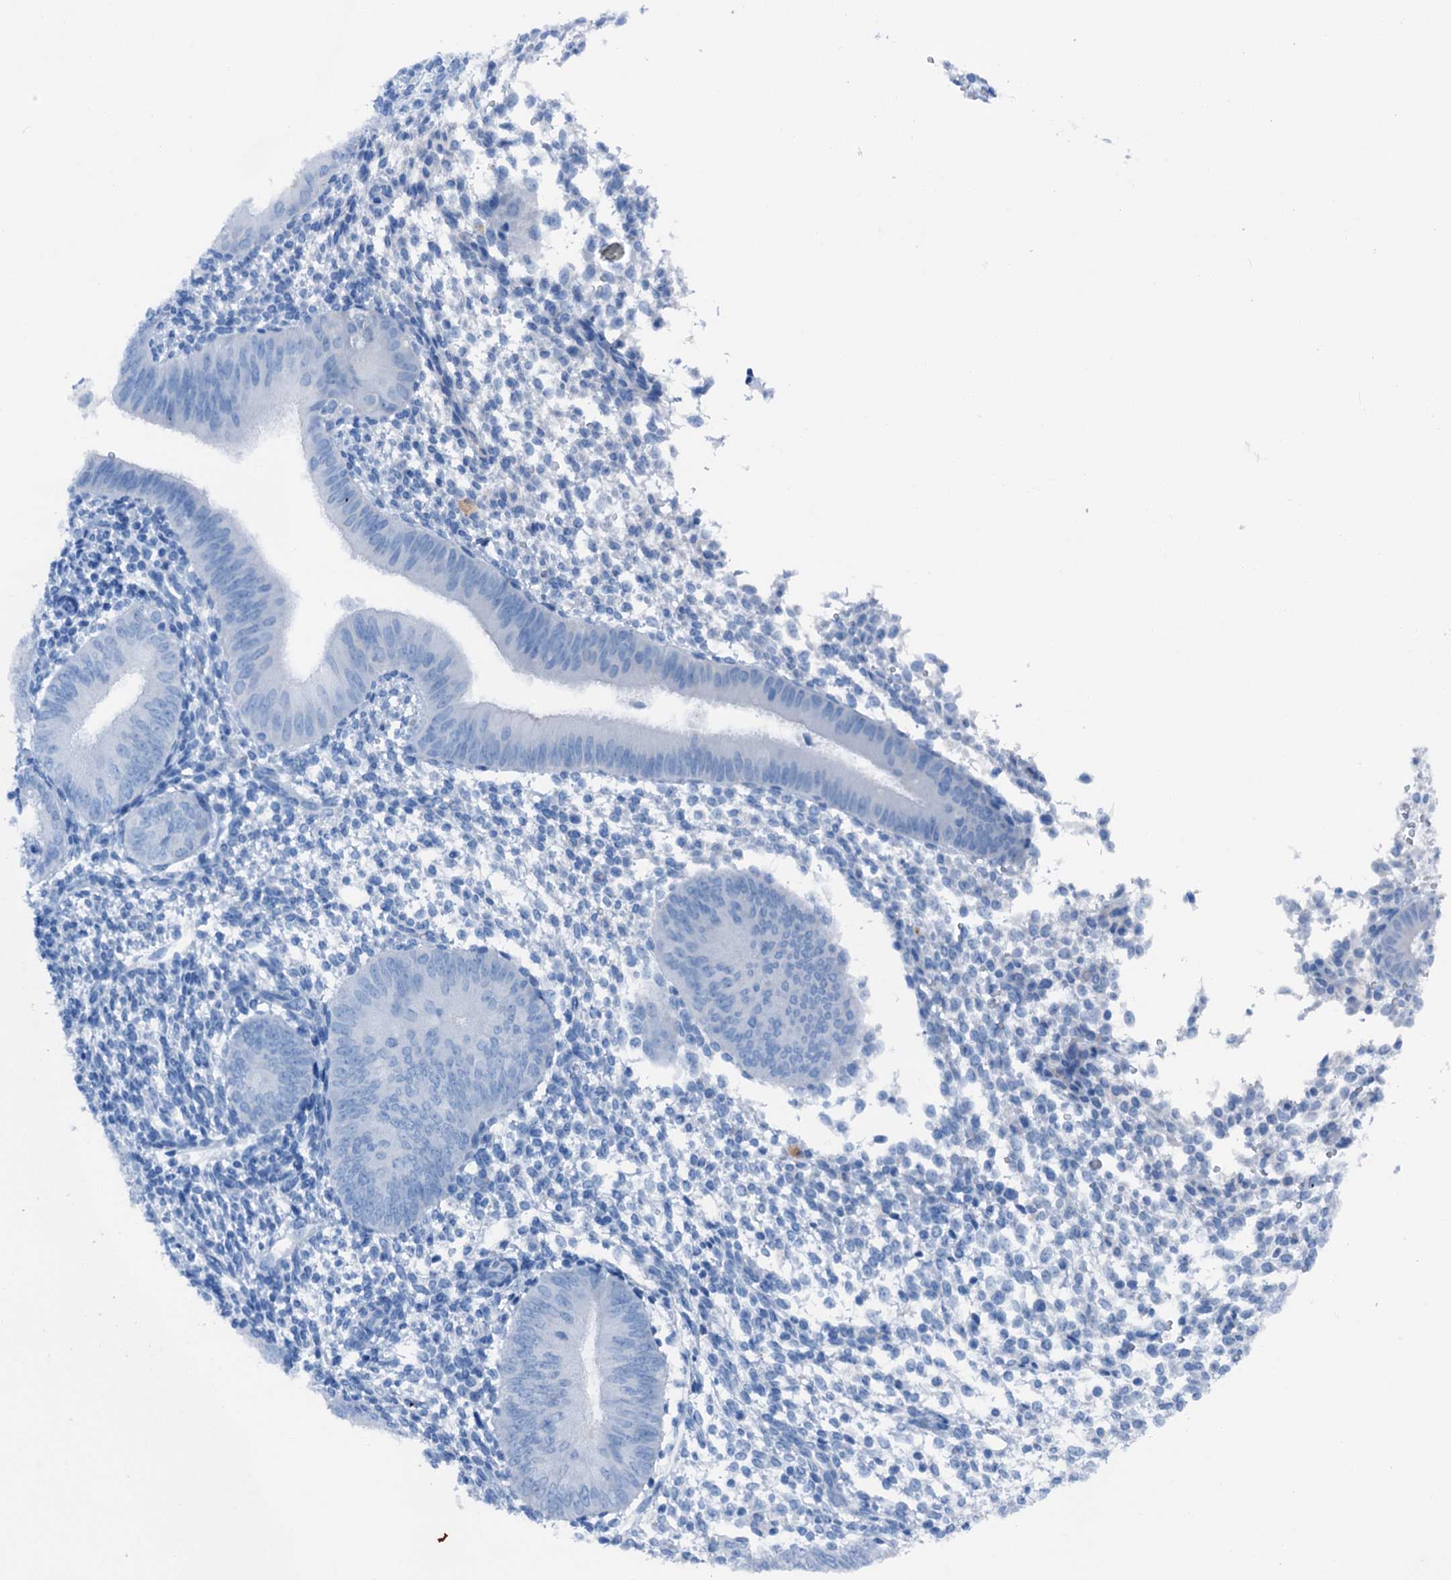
{"staining": {"intensity": "negative", "quantity": "none", "location": "none"}, "tissue": "endometrium", "cell_type": "Cells in endometrial stroma", "image_type": "normal", "snomed": [{"axis": "morphology", "description": "Normal tissue, NOS"}, {"axis": "topography", "description": "Uterus"}, {"axis": "topography", "description": "Endometrium"}], "caption": "High power microscopy histopathology image of an IHC image of unremarkable endometrium, revealing no significant positivity in cells in endometrial stroma. The staining was performed using DAB (3,3'-diaminobenzidine) to visualize the protein expression in brown, while the nuclei were stained in blue with hematoxylin (Magnification: 20x).", "gene": "C1QTNF4", "patient": {"sex": "female", "age": 48}}